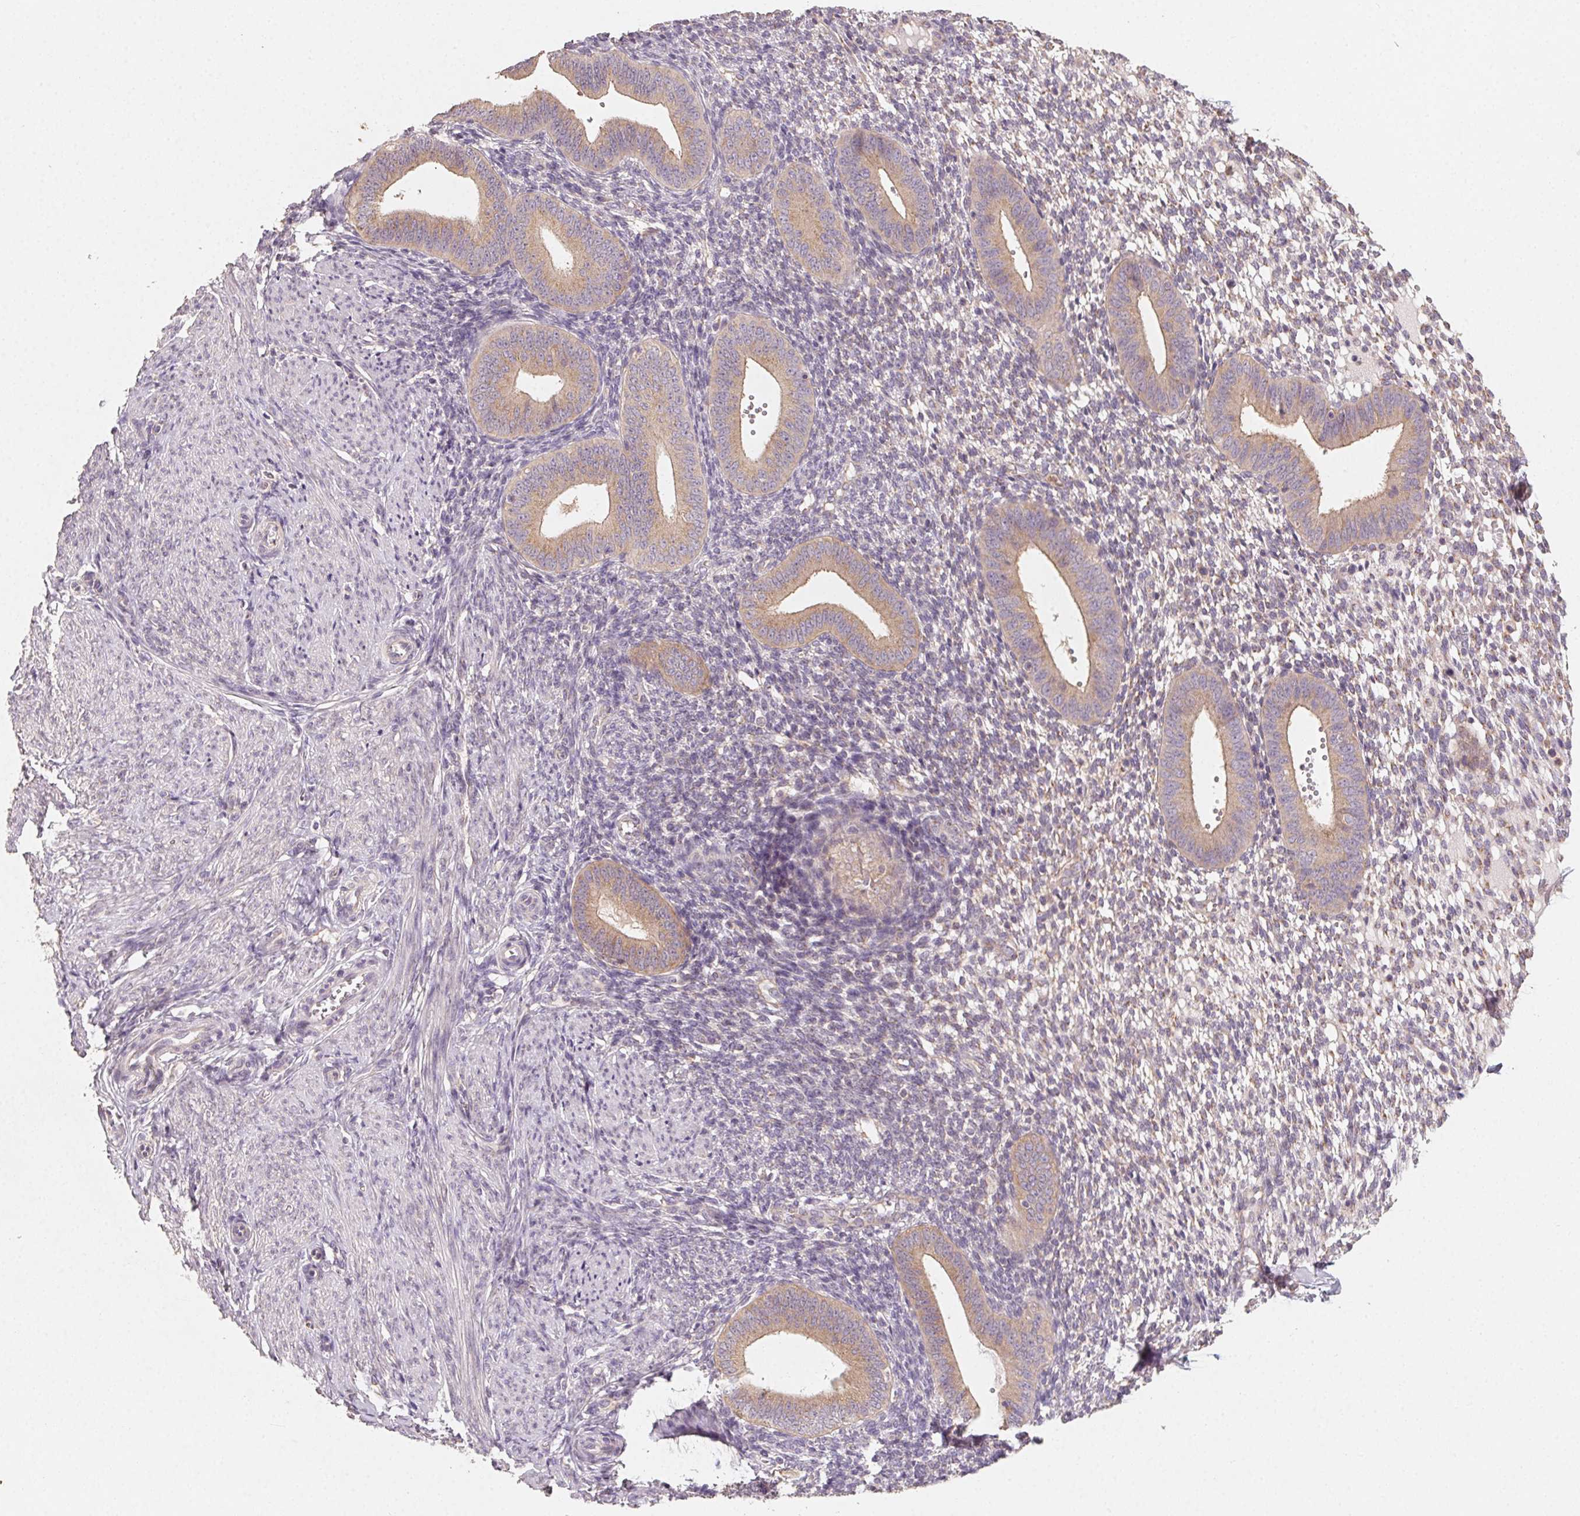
{"staining": {"intensity": "negative", "quantity": "none", "location": "none"}, "tissue": "endometrium", "cell_type": "Cells in endometrial stroma", "image_type": "normal", "snomed": [{"axis": "morphology", "description": "Normal tissue, NOS"}, {"axis": "topography", "description": "Endometrium"}], "caption": "Immunohistochemistry of unremarkable human endometrium reveals no staining in cells in endometrial stroma. The staining is performed using DAB (3,3'-diaminobenzidine) brown chromogen with nuclei counter-stained in using hematoxylin.", "gene": "AP1S1", "patient": {"sex": "female", "age": 40}}